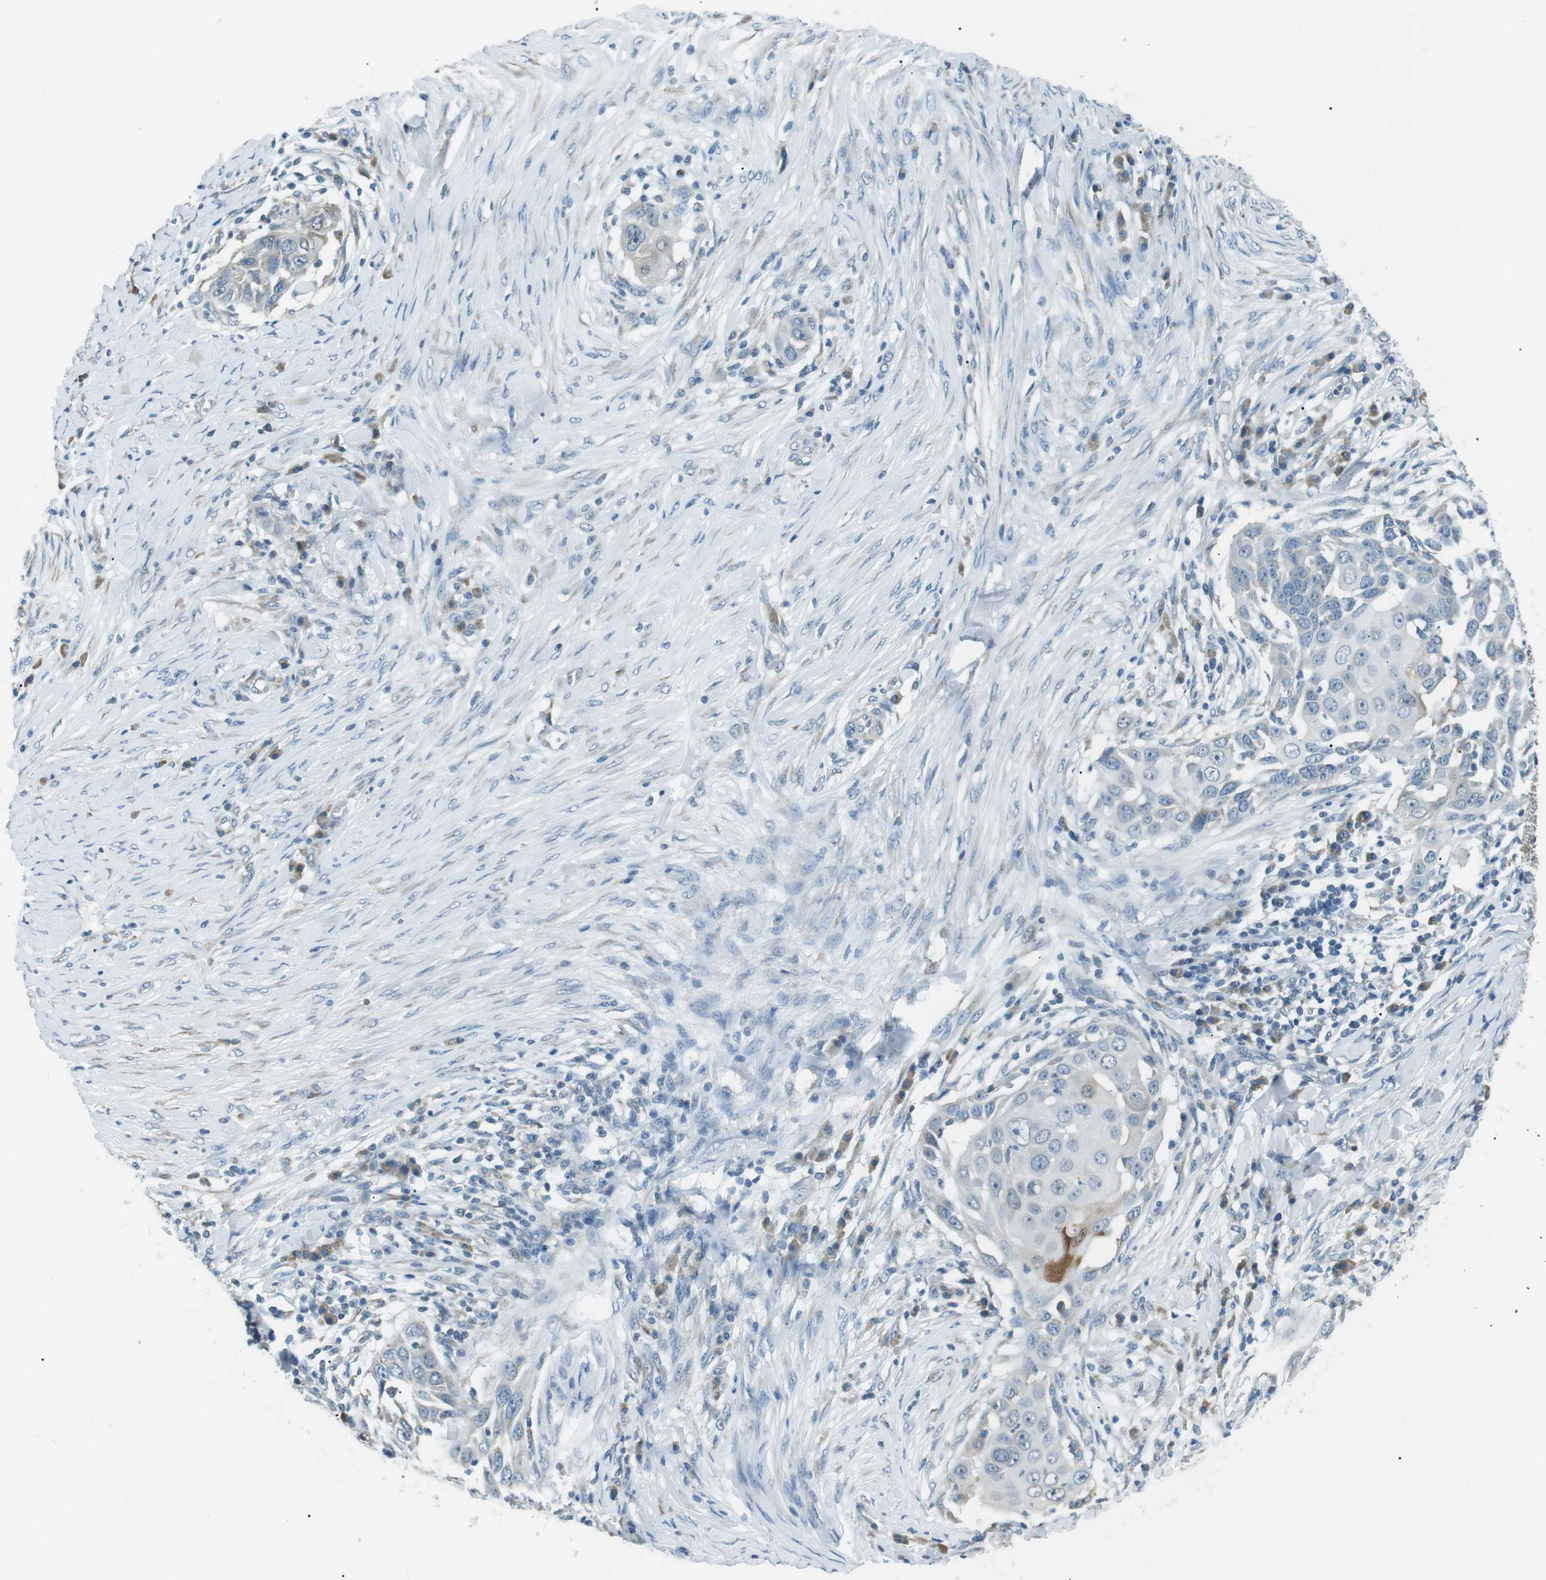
{"staining": {"intensity": "moderate", "quantity": "<25%", "location": "cytoplasmic/membranous,nuclear"}, "tissue": "skin cancer", "cell_type": "Tumor cells", "image_type": "cancer", "snomed": [{"axis": "morphology", "description": "Squamous cell carcinoma, NOS"}, {"axis": "topography", "description": "Skin"}], "caption": "A brown stain labels moderate cytoplasmic/membranous and nuclear expression of a protein in human skin cancer tumor cells.", "gene": "SERPINB2", "patient": {"sex": "female", "age": 44}}